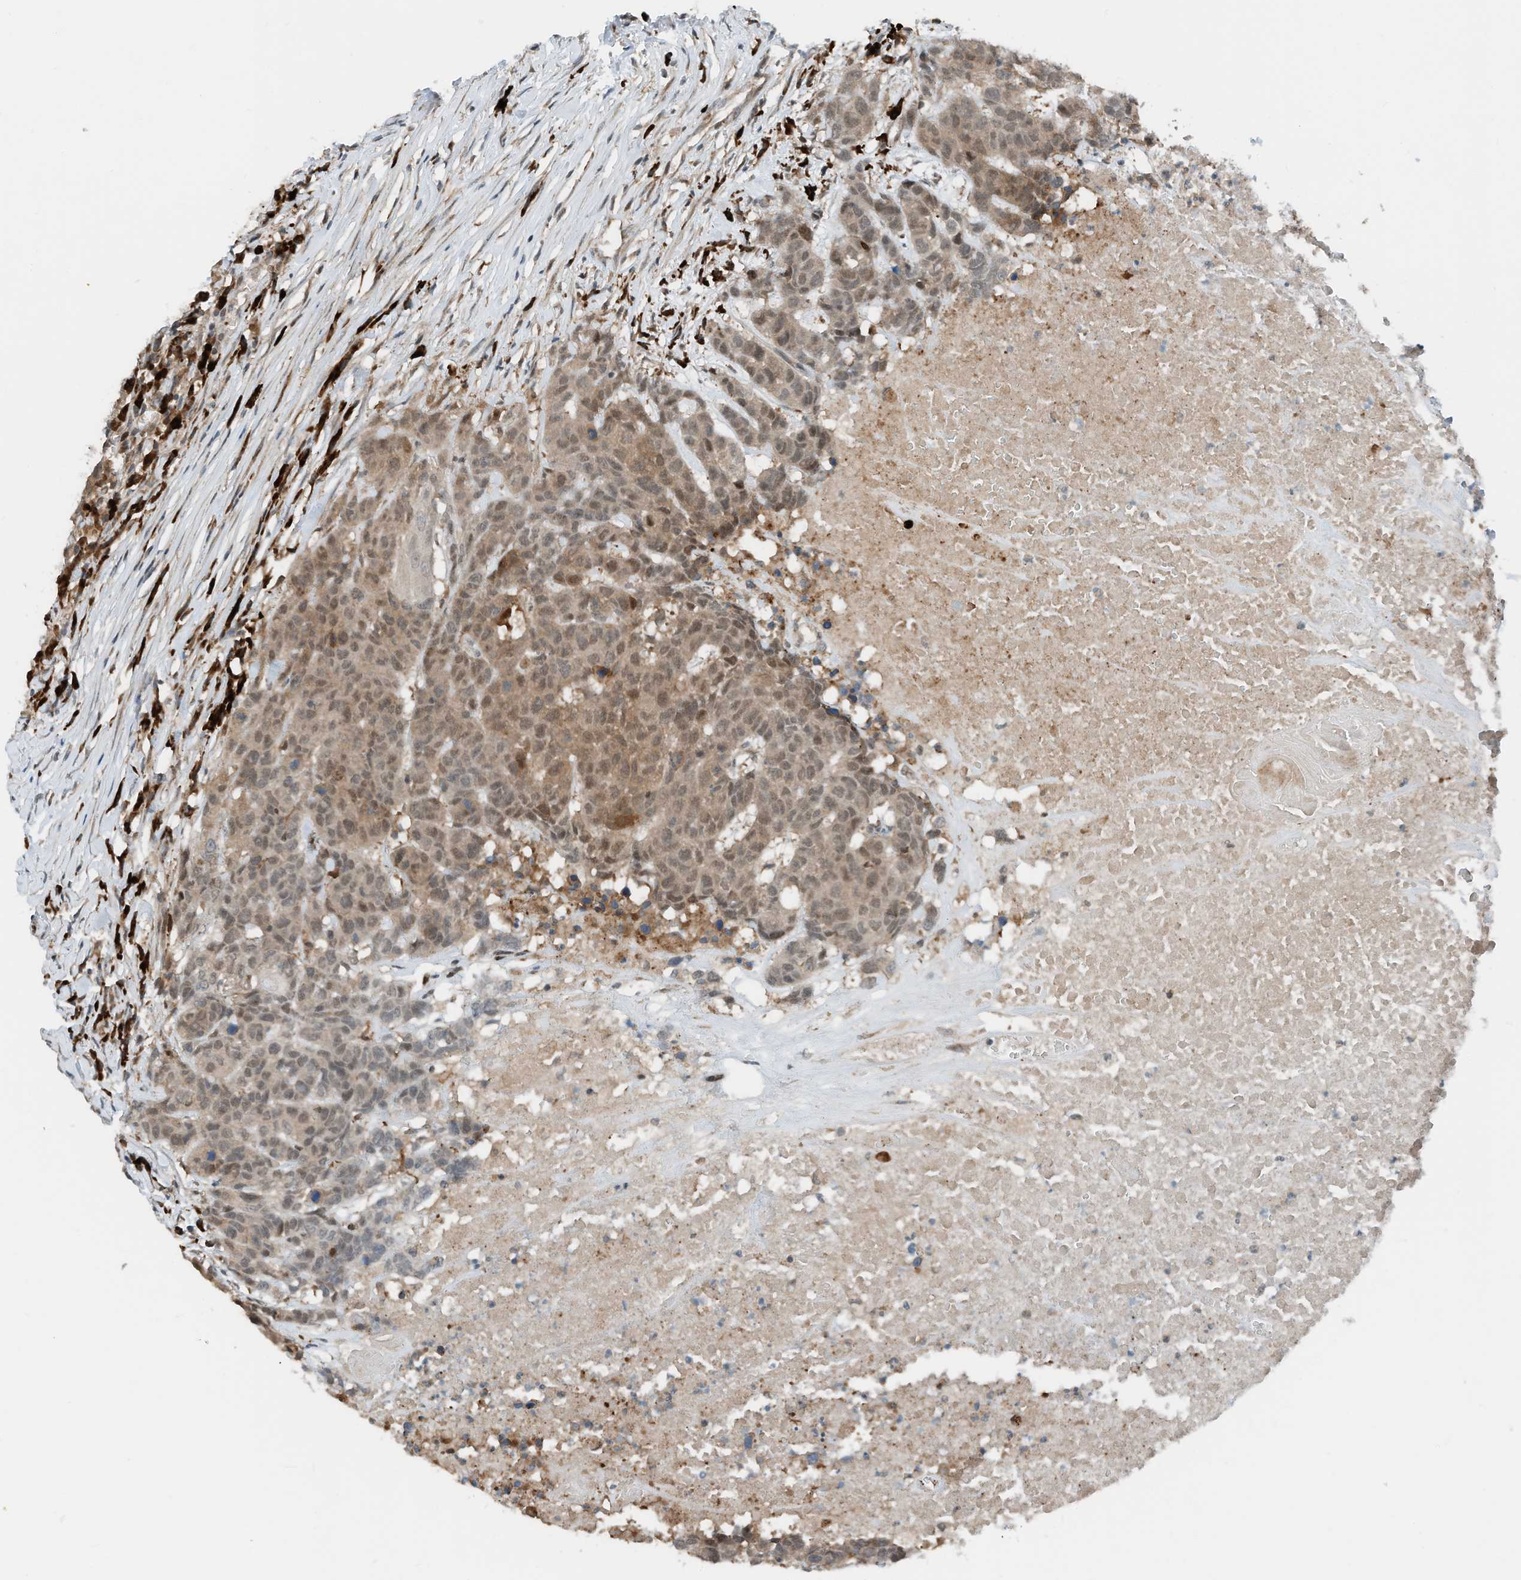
{"staining": {"intensity": "moderate", "quantity": ">75%", "location": "cytoplasmic/membranous,nuclear"}, "tissue": "head and neck cancer", "cell_type": "Tumor cells", "image_type": "cancer", "snomed": [{"axis": "morphology", "description": "Squamous cell carcinoma, NOS"}, {"axis": "topography", "description": "Head-Neck"}], "caption": "Immunohistochemical staining of human head and neck cancer reveals moderate cytoplasmic/membranous and nuclear protein staining in approximately >75% of tumor cells. (IHC, brightfield microscopy, high magnification).", "gene": "RMND1", "patient": {"sex": "male", "age": 66}}